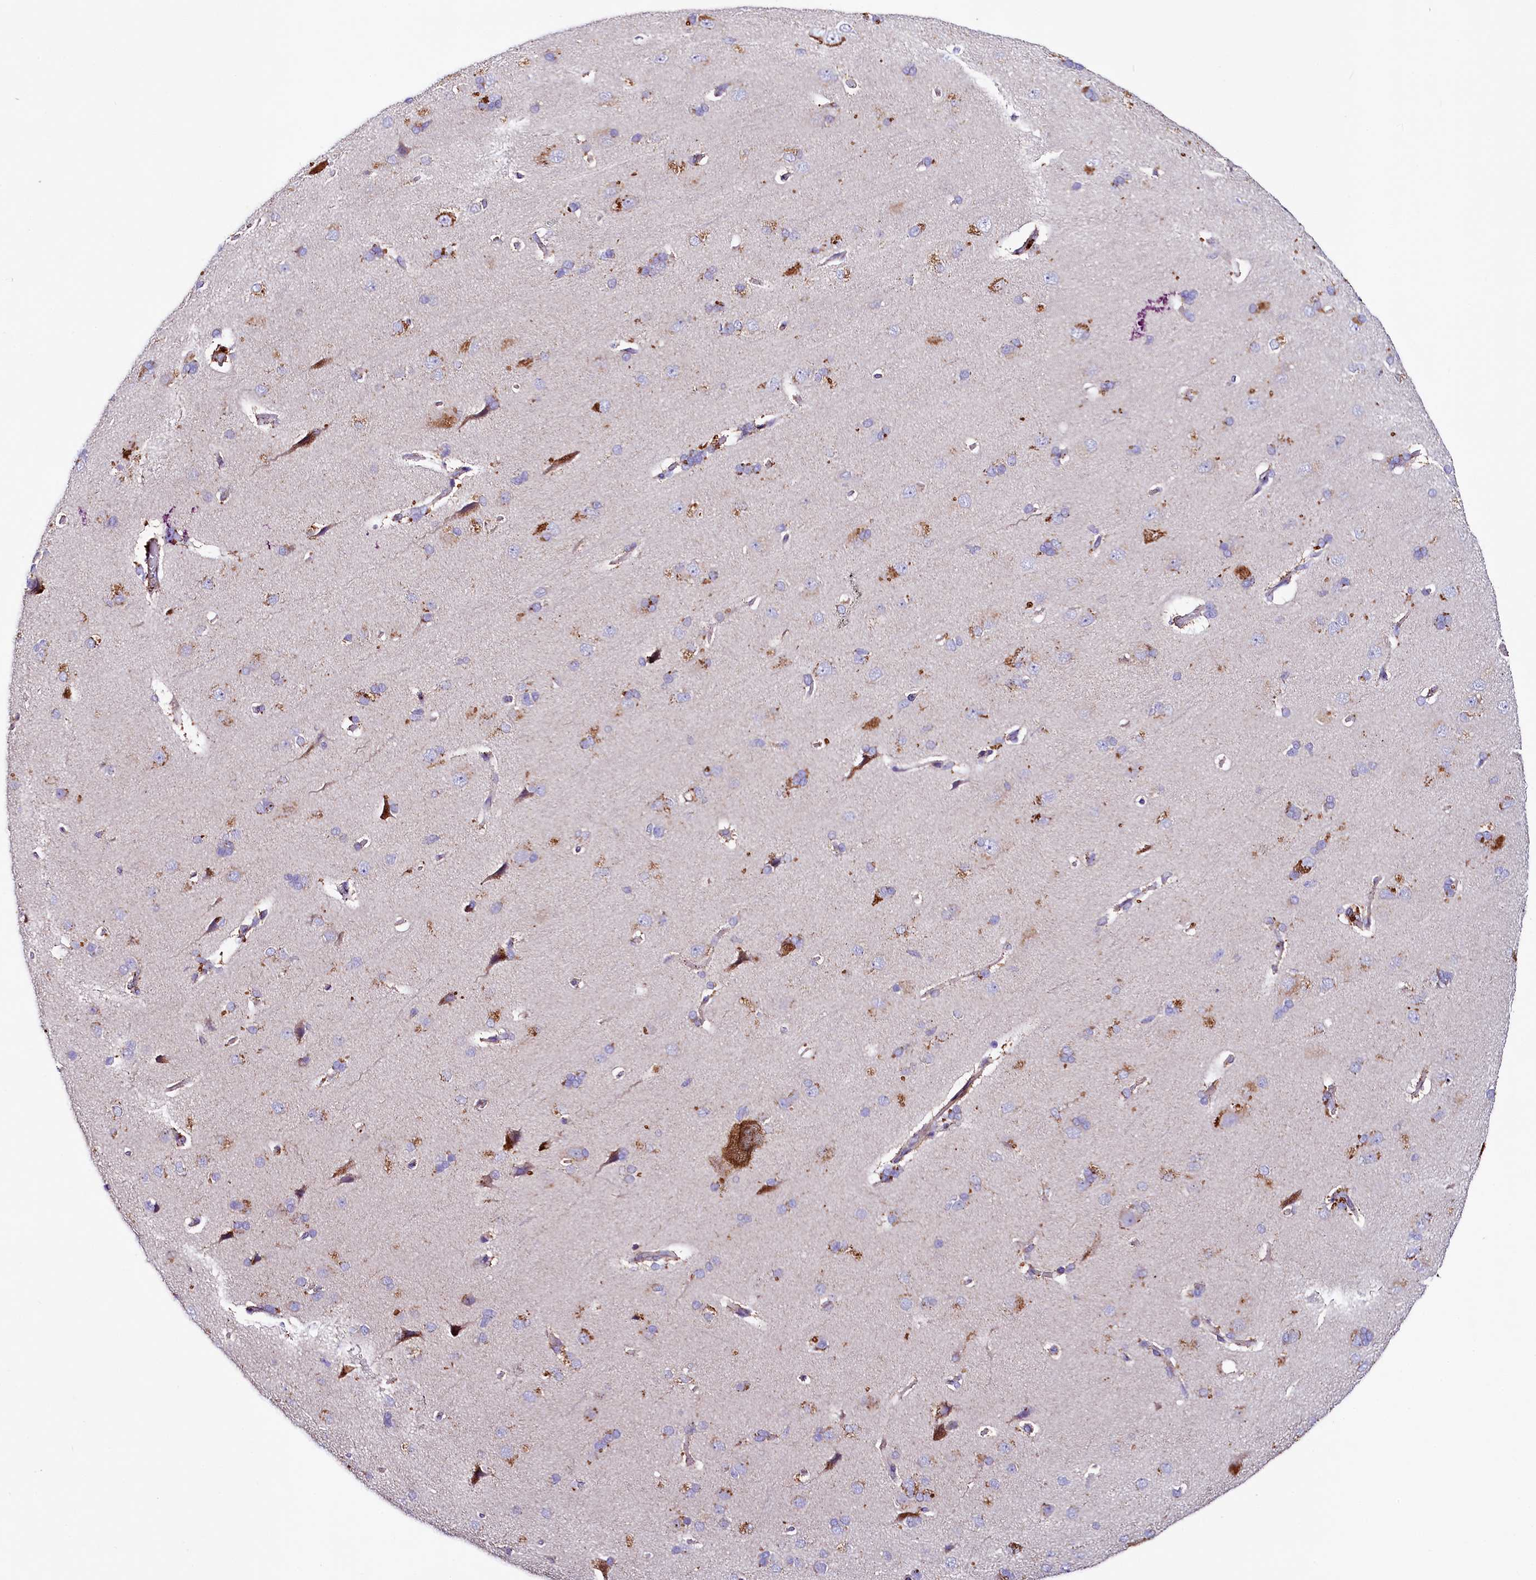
{"staining": {"intensity": "negative", "quantity": "none", "location": "none"}, "tissue": "cerebral cortex", "cell_type": "Endothelial cells", "image_type": "normal", "snomed": [{"axis": "morphology", "description": "Normal tissue, NOS"}, {"axis": "topography", "description": "Cerebral cortex"}], "caption": "Endothelial cells show no significant protein expression in unremarkable cerebral cortex.", "gene": "SACM1L", "patient": {"sex": "male", "age": 62}}